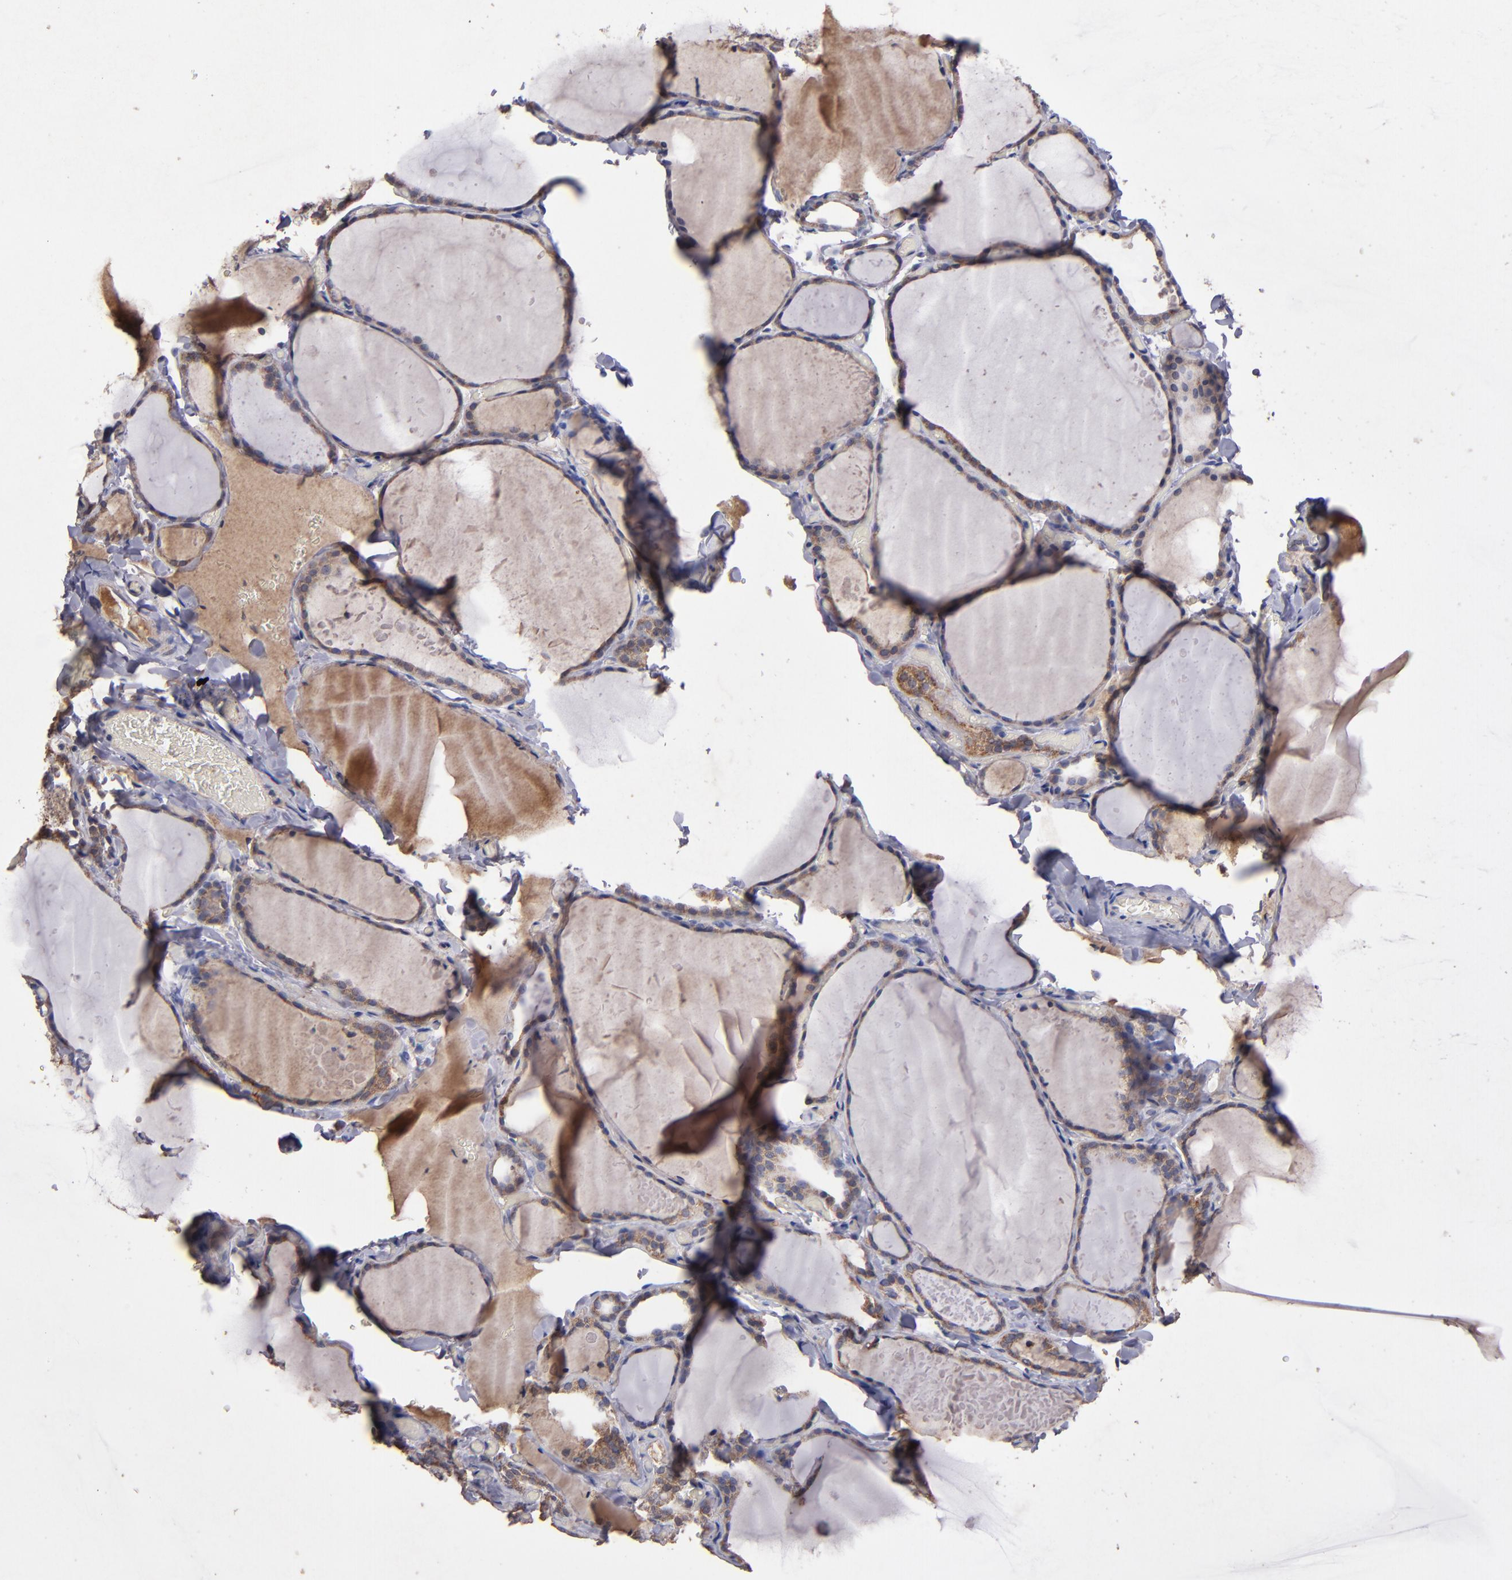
{"staining": {"intensity": "moderate", "quantity": "25%-75%", "location": "cytoplasmic/membranous"}, "tissue": "thyroid gland", "cell_type": "Glandular cells", "image_type": "normal", "snomed": [{"axis": "morphology", "description": "Normal tissue, NOS"}, {"axis": "topography", "description": "Thyroid gland"}], "caption": "About 25%-75% of glandular cells in unremarkable thyroid gland demonstrate moderate cytoplasmic/membranous protein expression as visualized by brown immunohistochemical staining.", "gene": "TIMM9", "patient": {"sex": "female", "age": 22}}